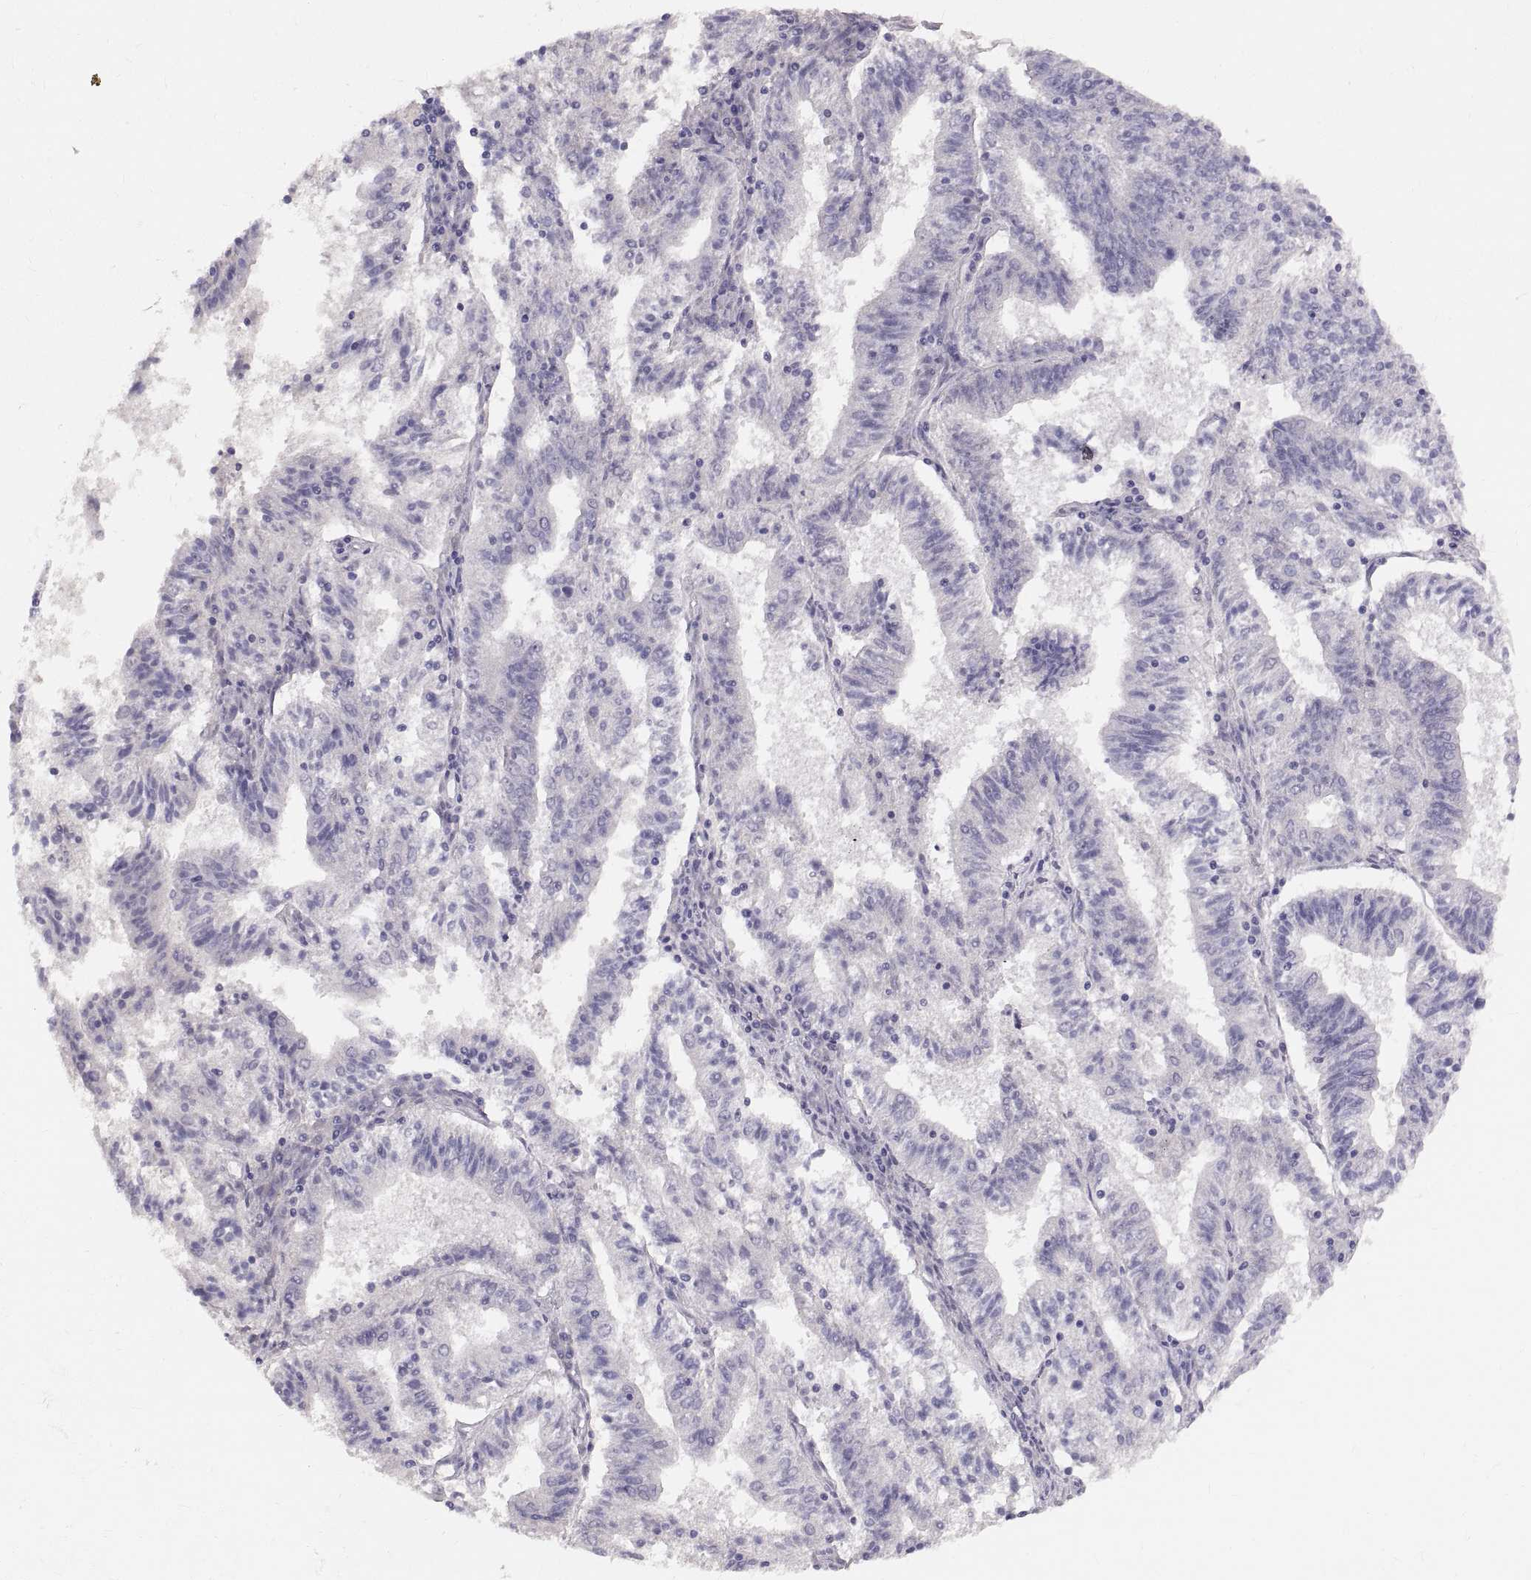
{"staining": {"intensity": "negative", "quantity": "none", "location": "none"}, "tissue": "endometrial cancer", "cell_type": "Tumor cells", "image_type": "cancer", "snomed": [{"axis": "morphology", "description": "Adenocarcinoma, NOS"}, {"axis": "topography", "description": "Endometrium"}], "caption": "Immunohistochemistry histopathology image of neoplastic tissue: human endometrial adenocarcinoma stained with DAB (3,3'-diaminobenzidine) exhibits no significant protein staining in tumor cells. (Immunohistochemistry (ihc), brightfield microscopy, high magnification).", "gene": "SPACDR", "patient": {"sex": "female", "age": 82}}